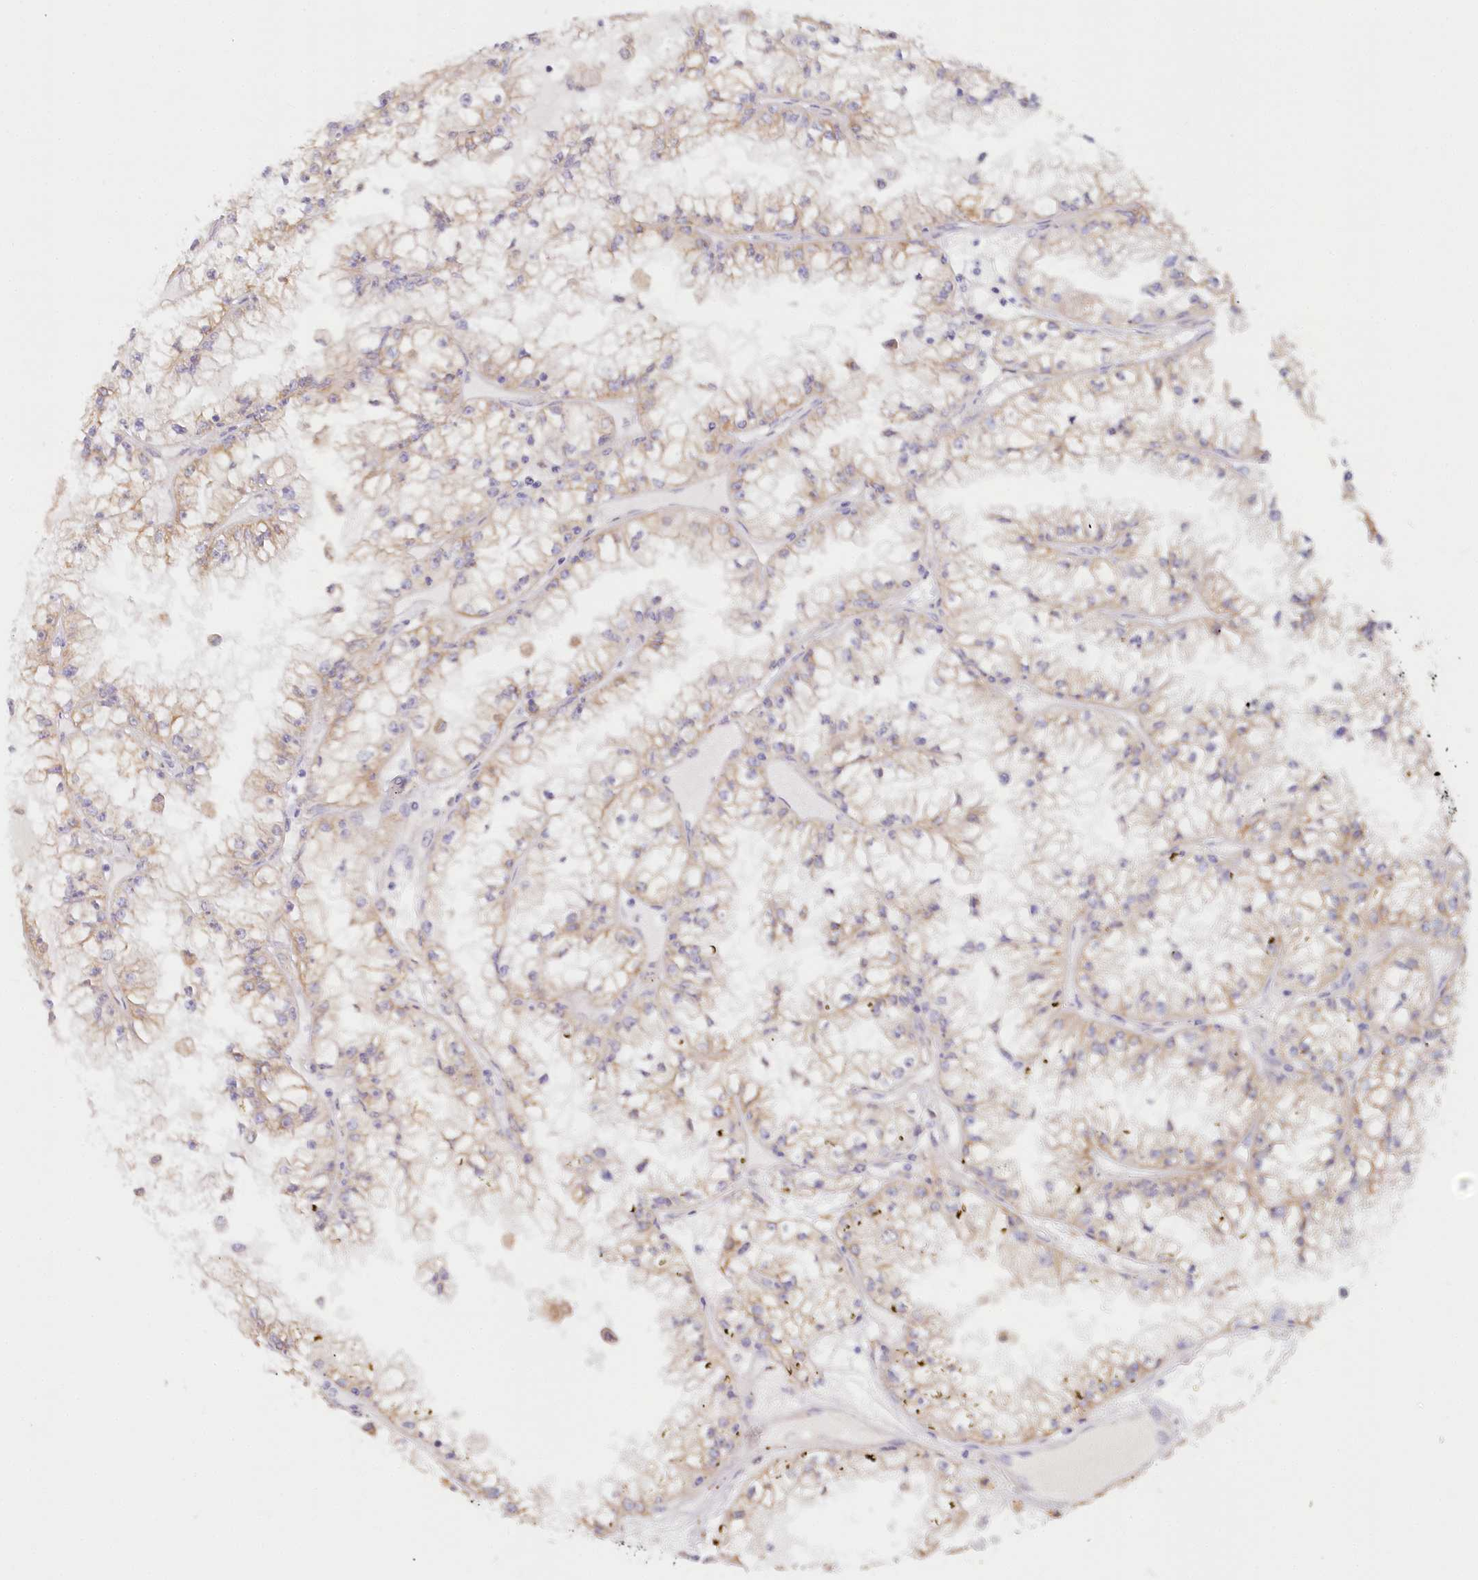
{"staining": {"intensity": "weak", "quantity": "<25%", "location": "cytoplasmic/membranous"}, "tissue": "renal cancer", "cell_type": "Tumor cells", "image_type": "cancer", "snomed": [{"axis": "morphology", "description": "Adenocarcinoma, NOS"}, {"axis": "topography", "description": "Kidney"}], "caption": "This is a histopathology image of immunohistochemistry staining of adenocarcinoma (renal), which shows no staining in tumor cells. (Stains: DAB (3,3'-diaminobenzidine) IHC with hematoxylin counter stain, Microscopy: brightfield microscopy at high magnification).", "gene": "PAIP2", "patient": {"sex": "male", "age": 56}}